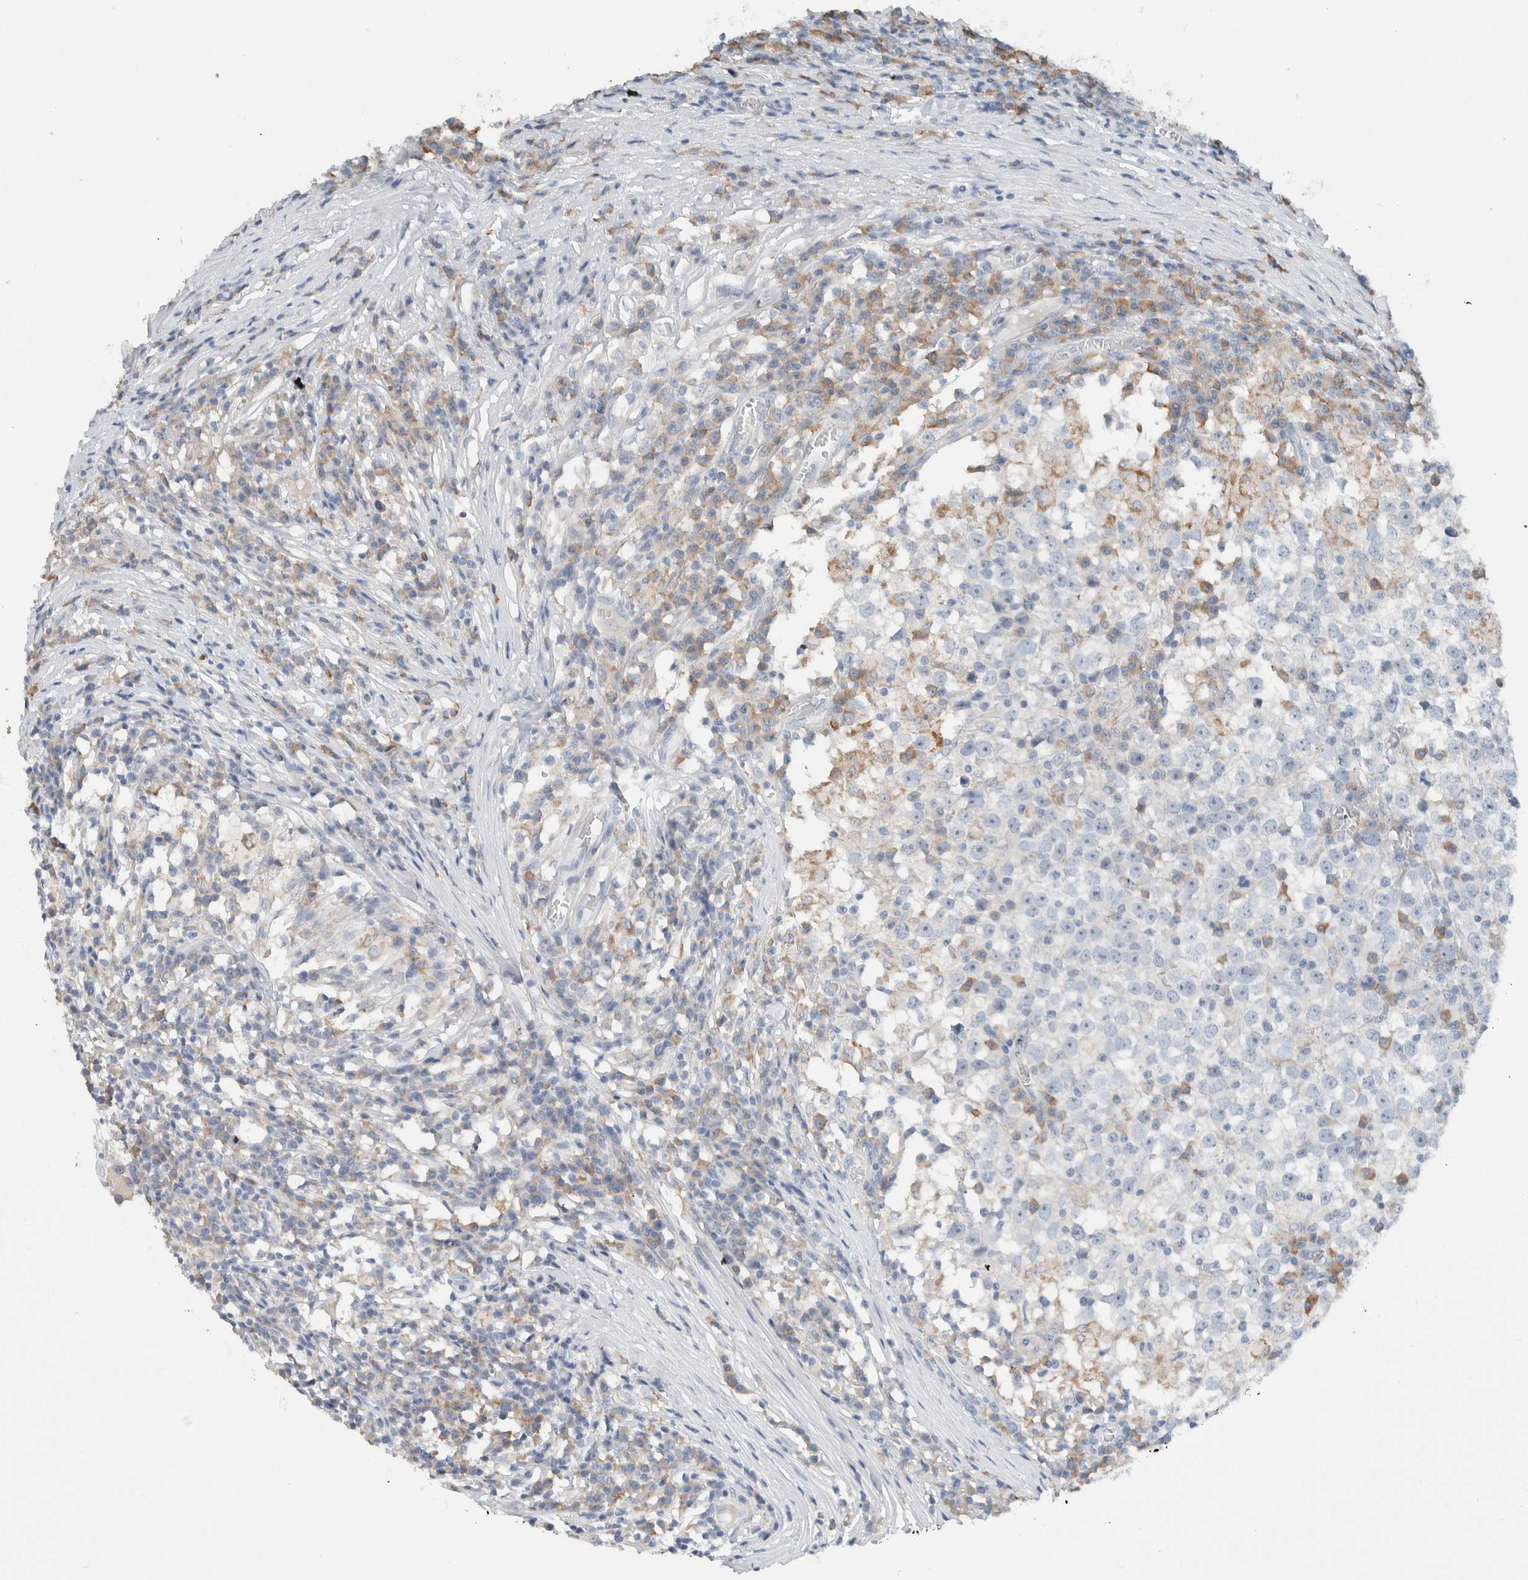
{"staining": {"intensity": "negative", "quantity": "none", "location": "none"}, "tissue": "testis cancer", "cell_type": "Tumor cells", "image_type": "cancer", "snomed": [{"axis": "morphology", "description": "Seminoma, NOS"}, {"axis": "topography", "description": "Testis"}], "caption": "There is no significant expression in tumor cells of testis cancer (seminoma).", "gene": "DUOX1", "patient": {"sex": "male", "age": 65}}